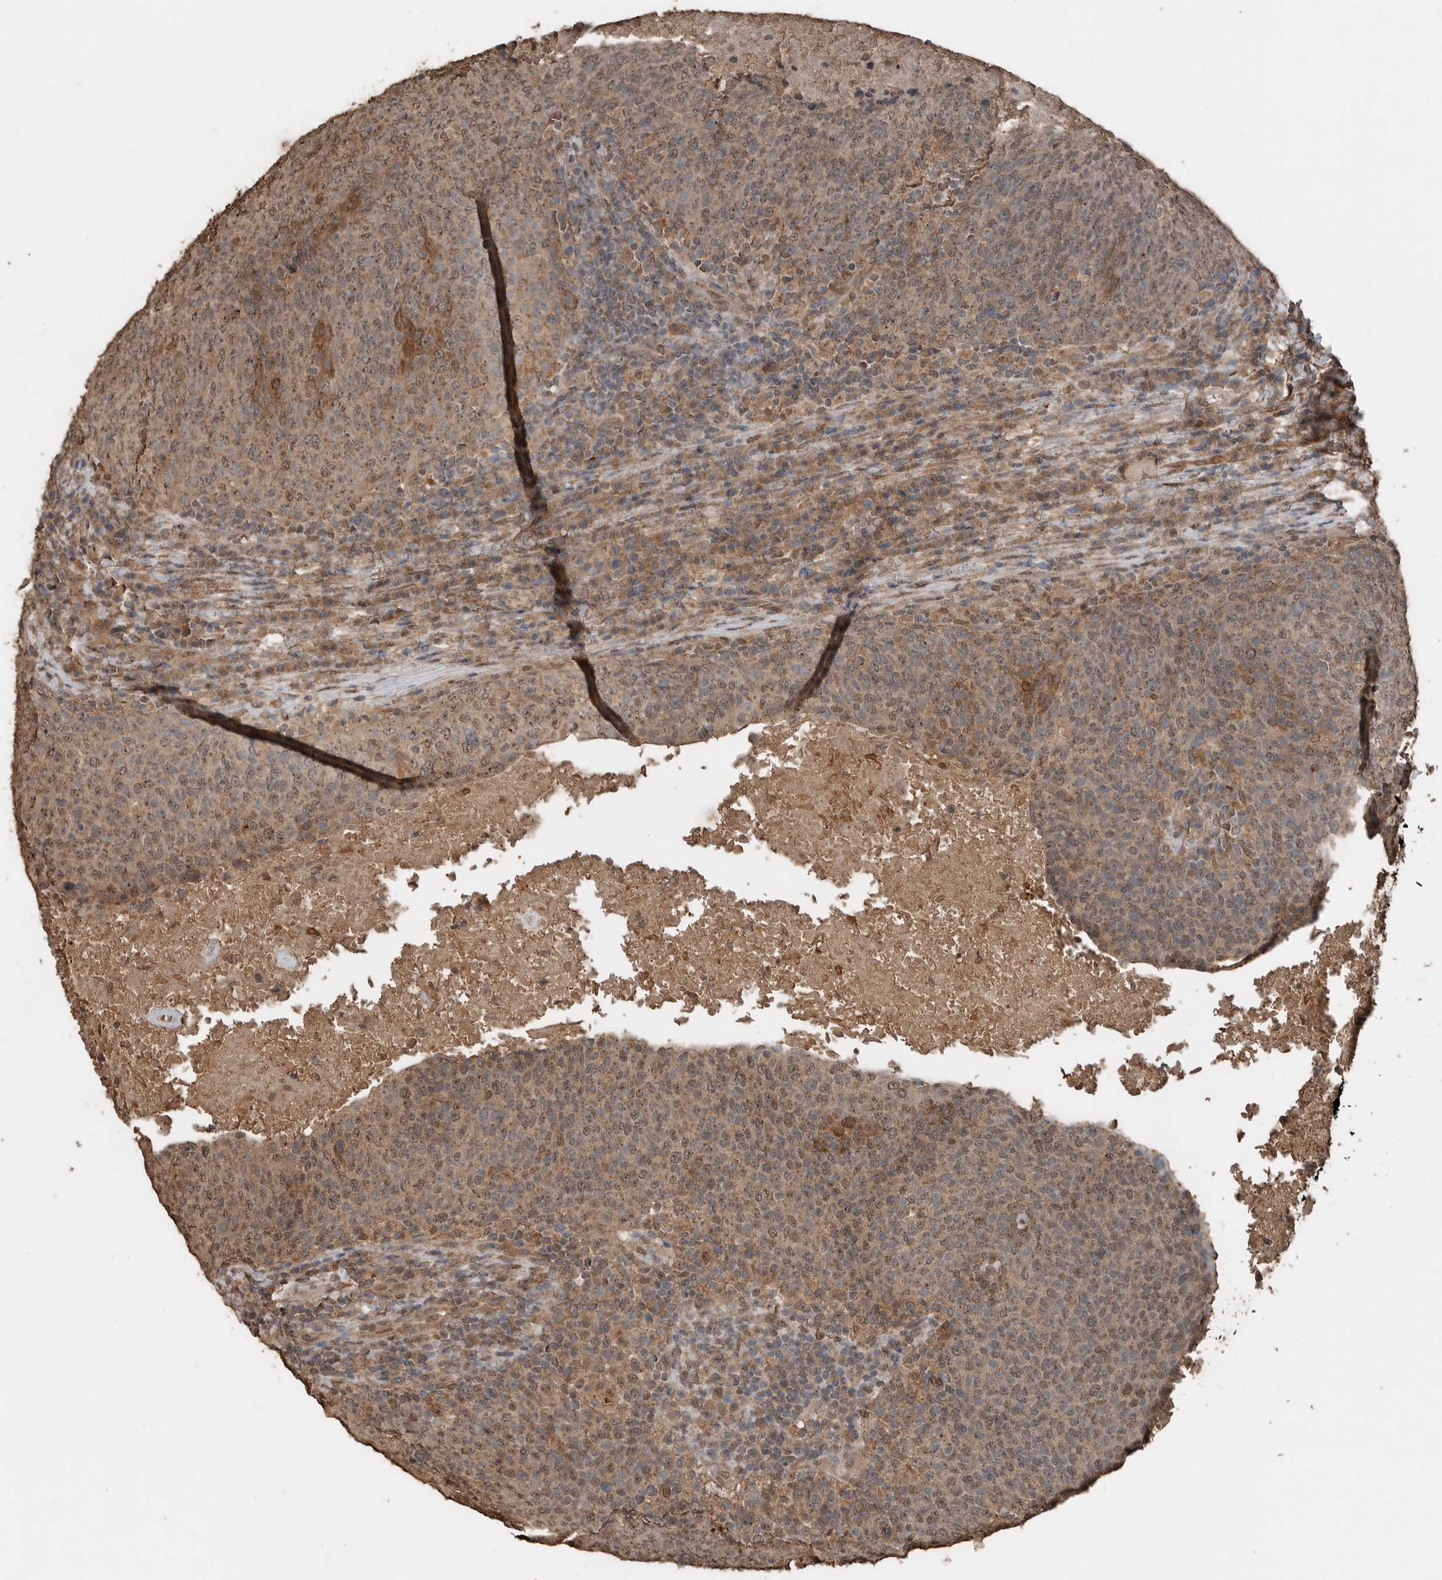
{"staining": {"intensity": "weak", "quantity": ">75%", "location": "cytoplasmic/membranous,nuclear"}, "tissue": "head and neck cancer", "cell_type": "Tumor cells", "image_type": "cancer", "snomed": [{"axis": "morphology", "description": "Squamous cell carcinoma, NOS"}, {"axis": "morphology", "description": "Squamous cell carcinoma, metastatic, NOS"}, {"axis": "topography", "description": "Lymph node"}, {"axis": "topography", "description": "Head-Neck"}], "caption": "Squamous cell carcinoma (head and neck) tissue demonstrates weak cytoplasmic/membranous and nuclear expression in approximately >75% of tumor cells Nuclei are stained in blue.", "gene": "BLZF1", "patient": {"sex": "male", "age": 62}}